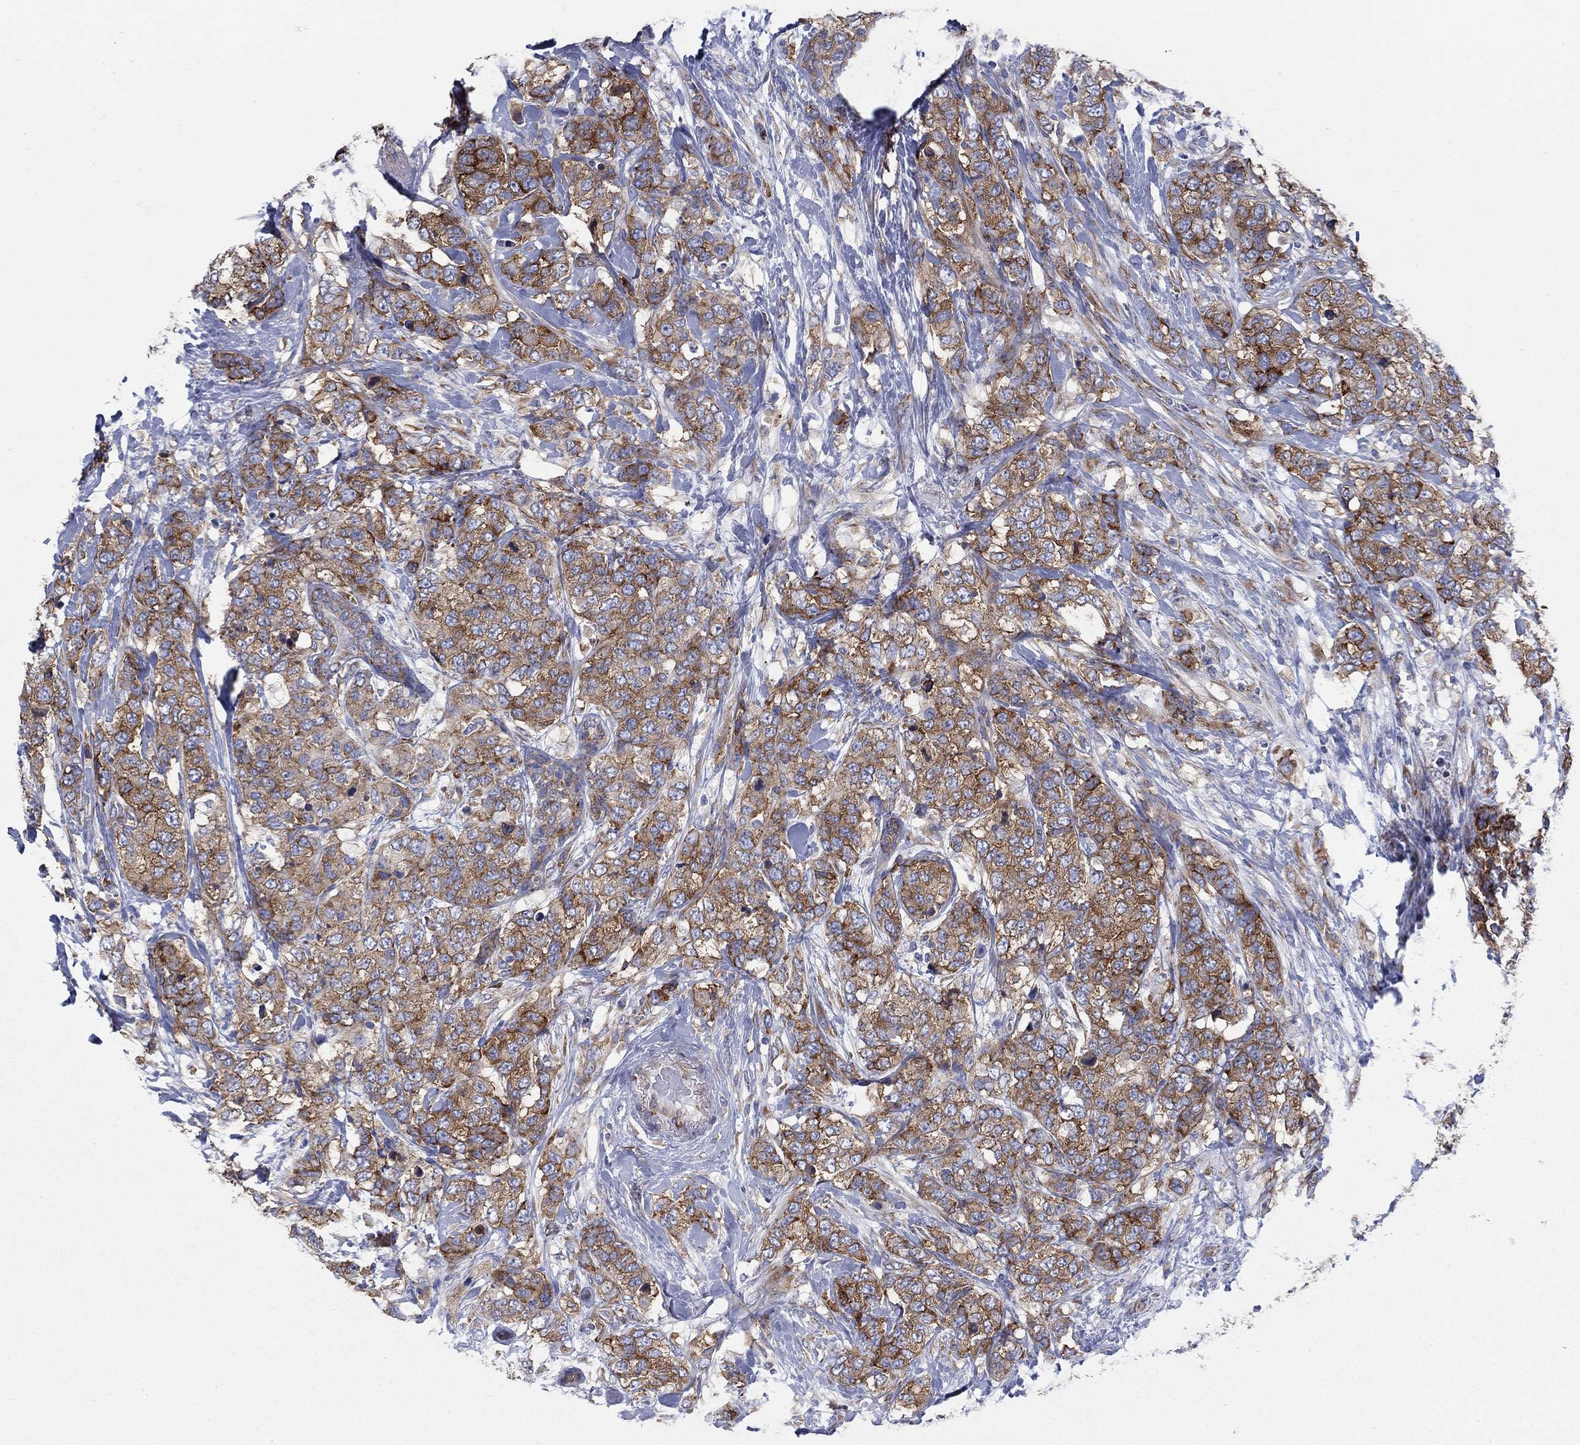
{"staining": {"intensity": "strong", "quantity": "25%-75%", "location": "cytoplasmic/membranous"}, "tissue": "breast cancer", "cell_type": "Tumor cells", "image_type": "cancer", "snomed": [{"axis": "morphology", "description": "Lobular carcinoma"}, {"axis": "topography", "description": "Breast"}], "caption": "Immunohistochemistry (IHC) (DAB) staining of breast cancer (lobular carcinoma) reveals strong cytoplasmic/membranous protein expression in about 25%-75% of tumor cells.", "gene": "TMEM59", "patient": {"sex": "female", "age": 59}}